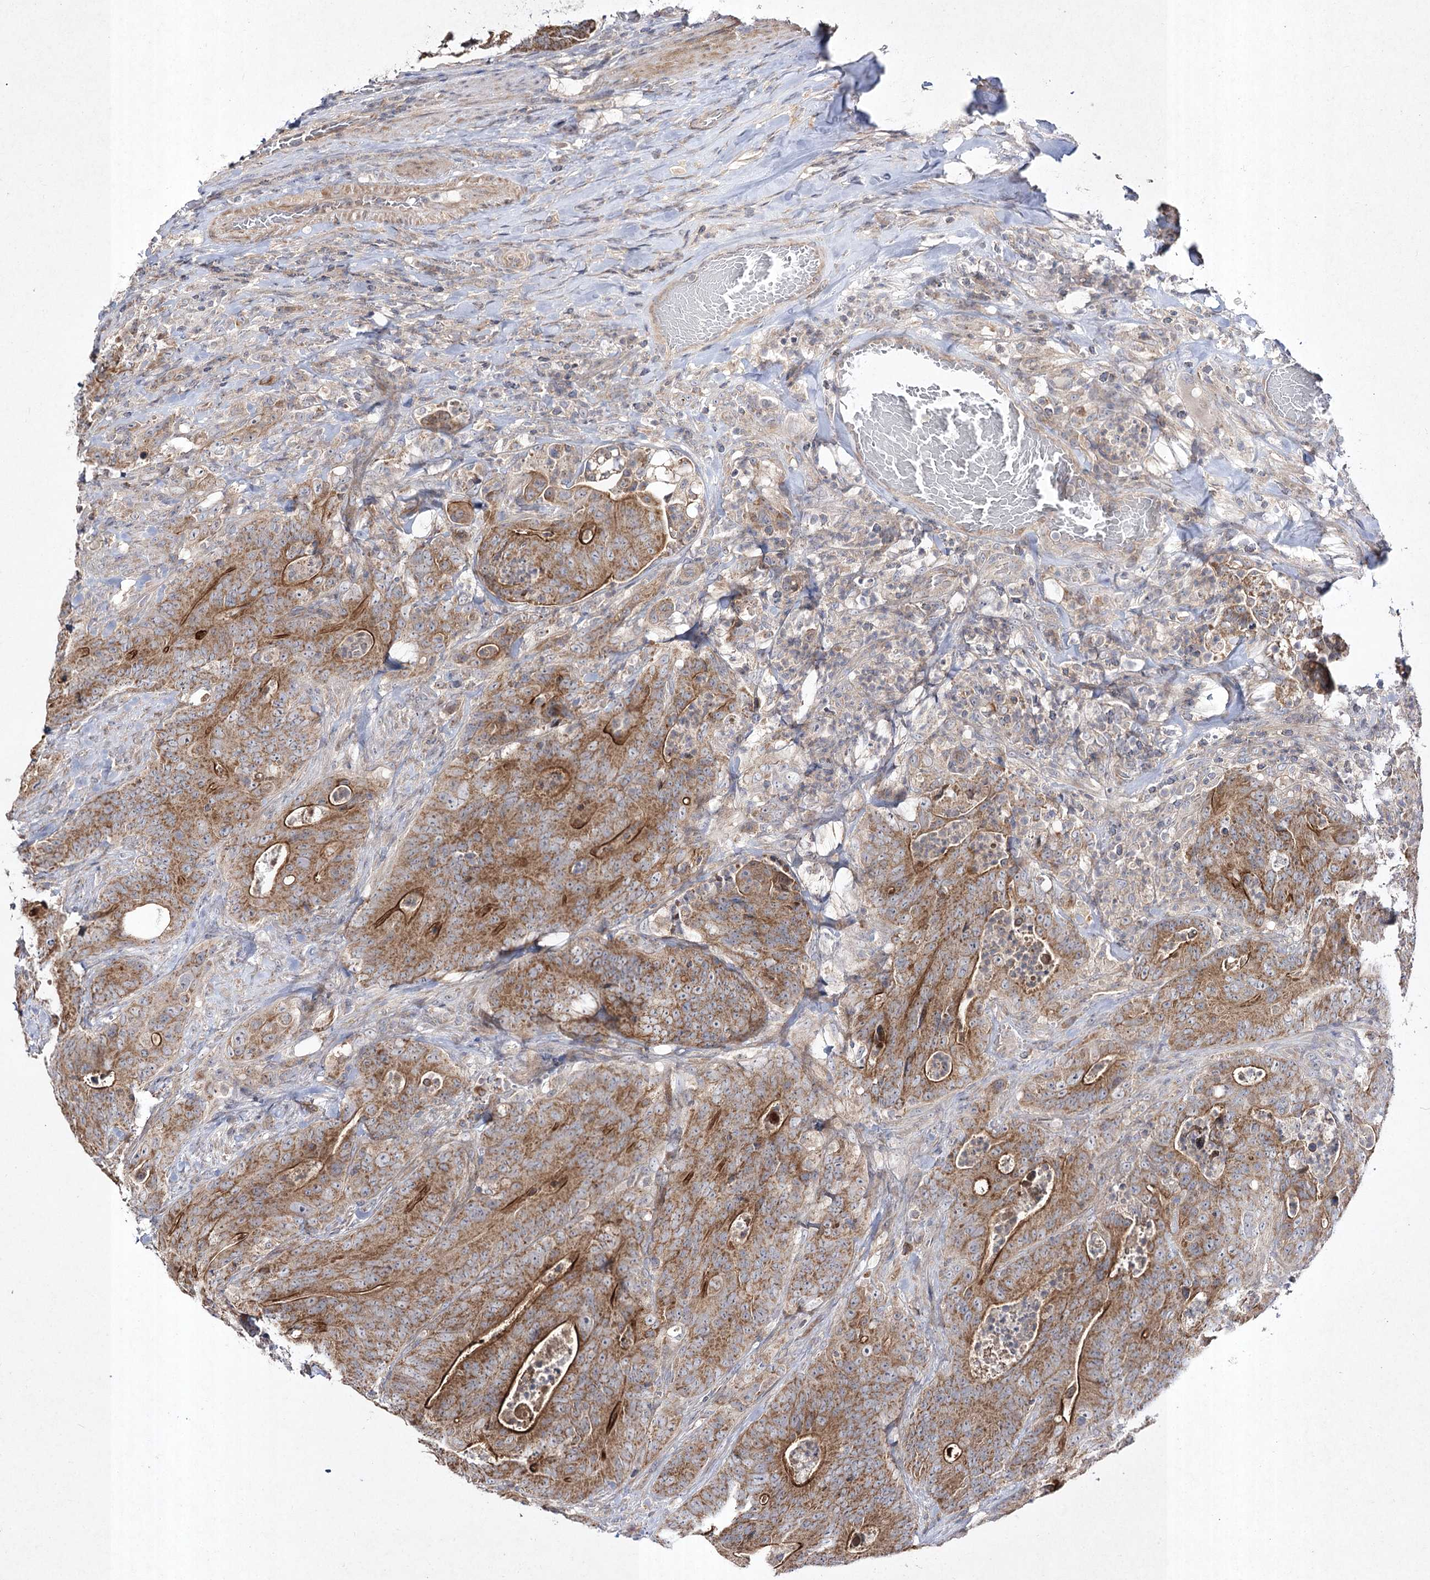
{"staining": {"intensity": "strong", "quantity": ">75%", "location": "cytoplasmic/membranous"}, "tissue": "colorectal cancer", "cell_type": "Tumor cells", "image_type": "cancer", "snomed": [{"axis": "morphology", "description": "Normal tissue, NOS"}, {"axis": "topography", "description": "Colon"}], "caption": "A brown stain shows strong cytoplasmic/membranous expression of a protein in colorectal cancer tumor cells.", "gene": "FANCL", "patient": {"sex": "female", "age": 82}}